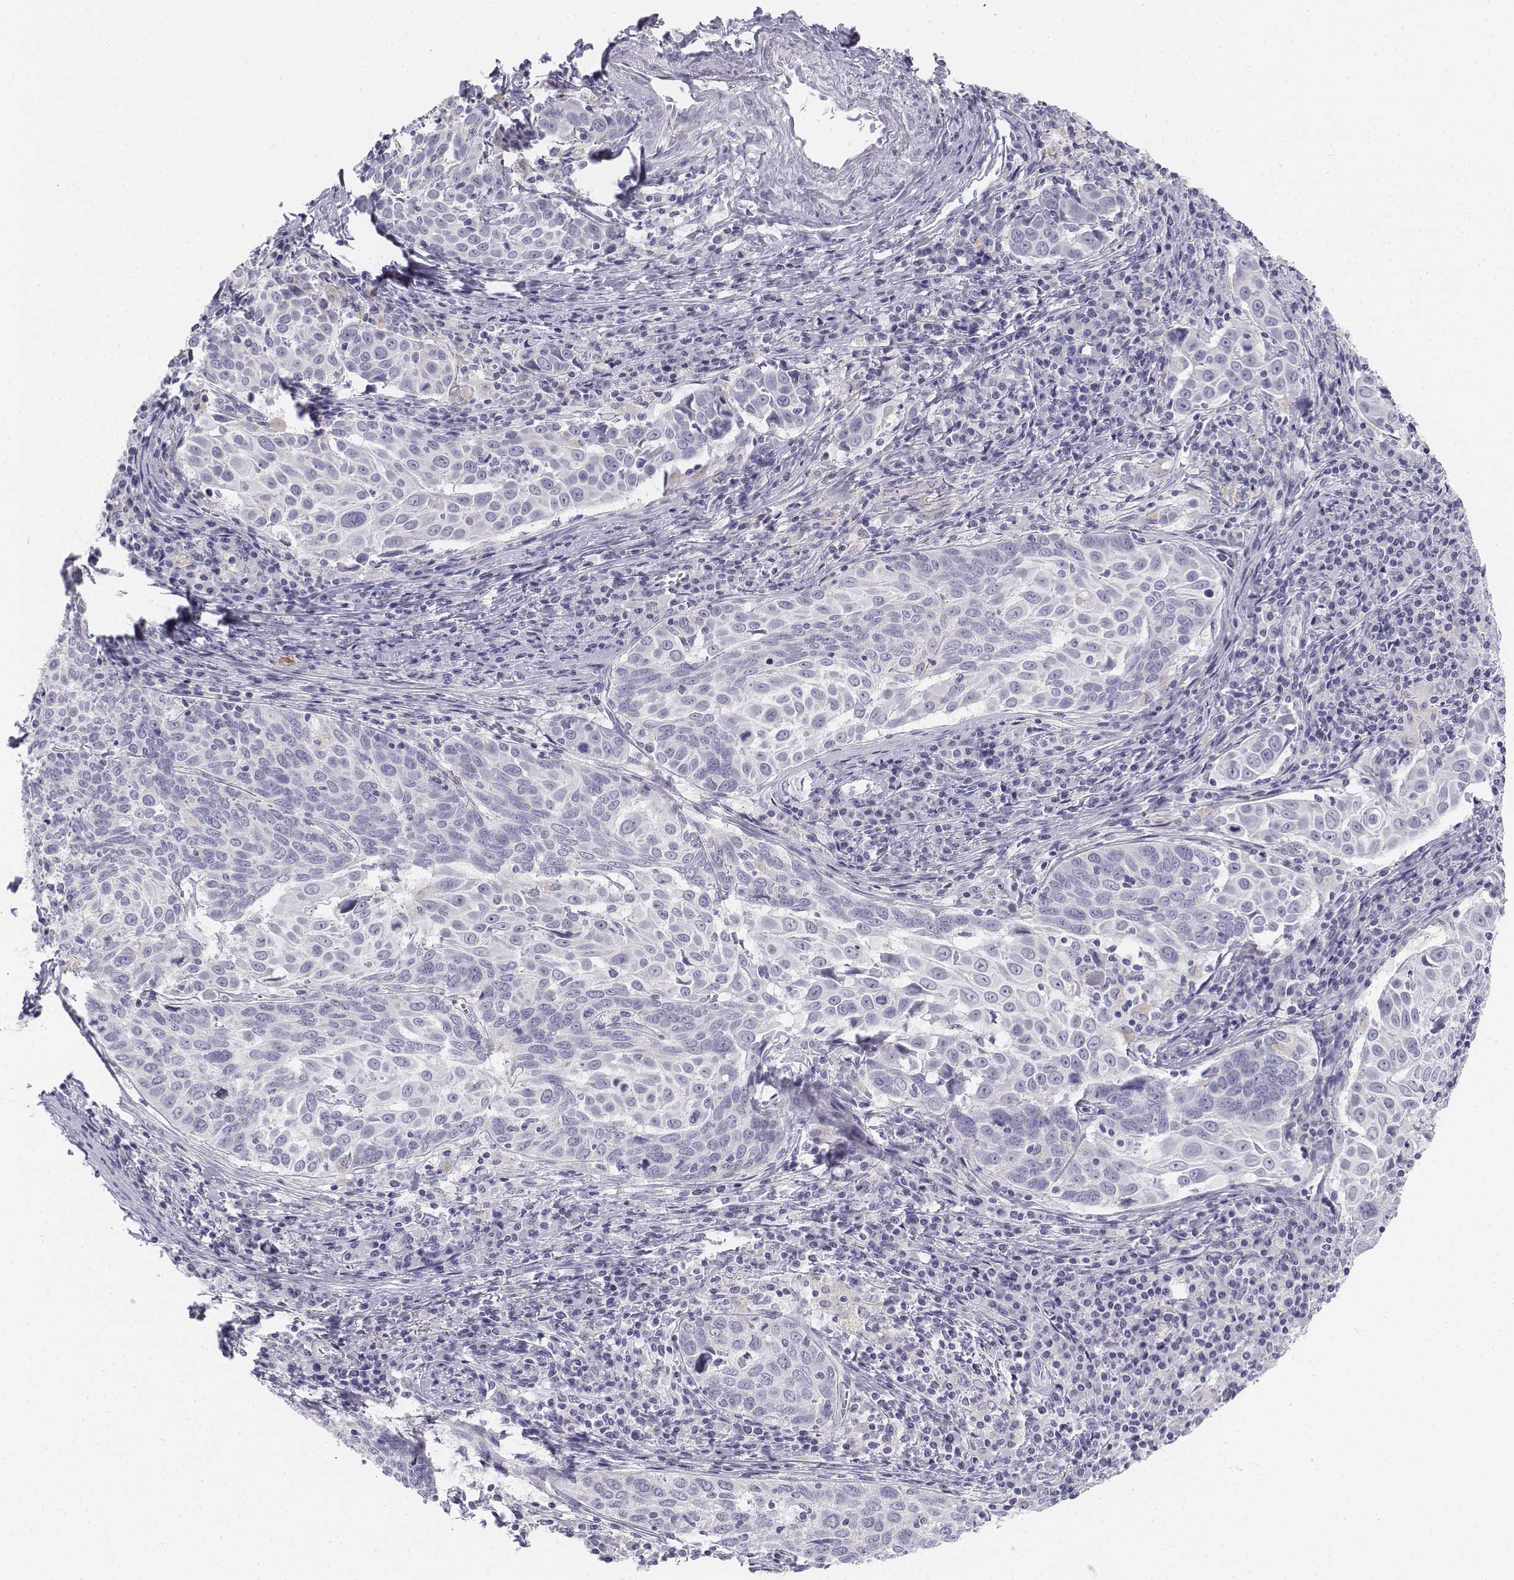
{"staining": {"intensity": "negative", "quantity": "none", "location": "none"}, "tissue": "lung cancer", "cell_type": "Tumor cells", "image_type": "cancer", "snomed": [{"axis": "morphology", "description": "Squamous cell carcinoma, NOS"}, {"axis": "topography", "description": "Lung"}], "caption": "Tumor cells show no significant expression in lung cancer (squamous cell carcinoma). The staining is performed using DAB (3,3'-diaminobenzidine) brown chromogen with nuclei counter-stained in using hematoxylin.", "gene": "TH", "patient": {"sex": "male", "age": 57}}